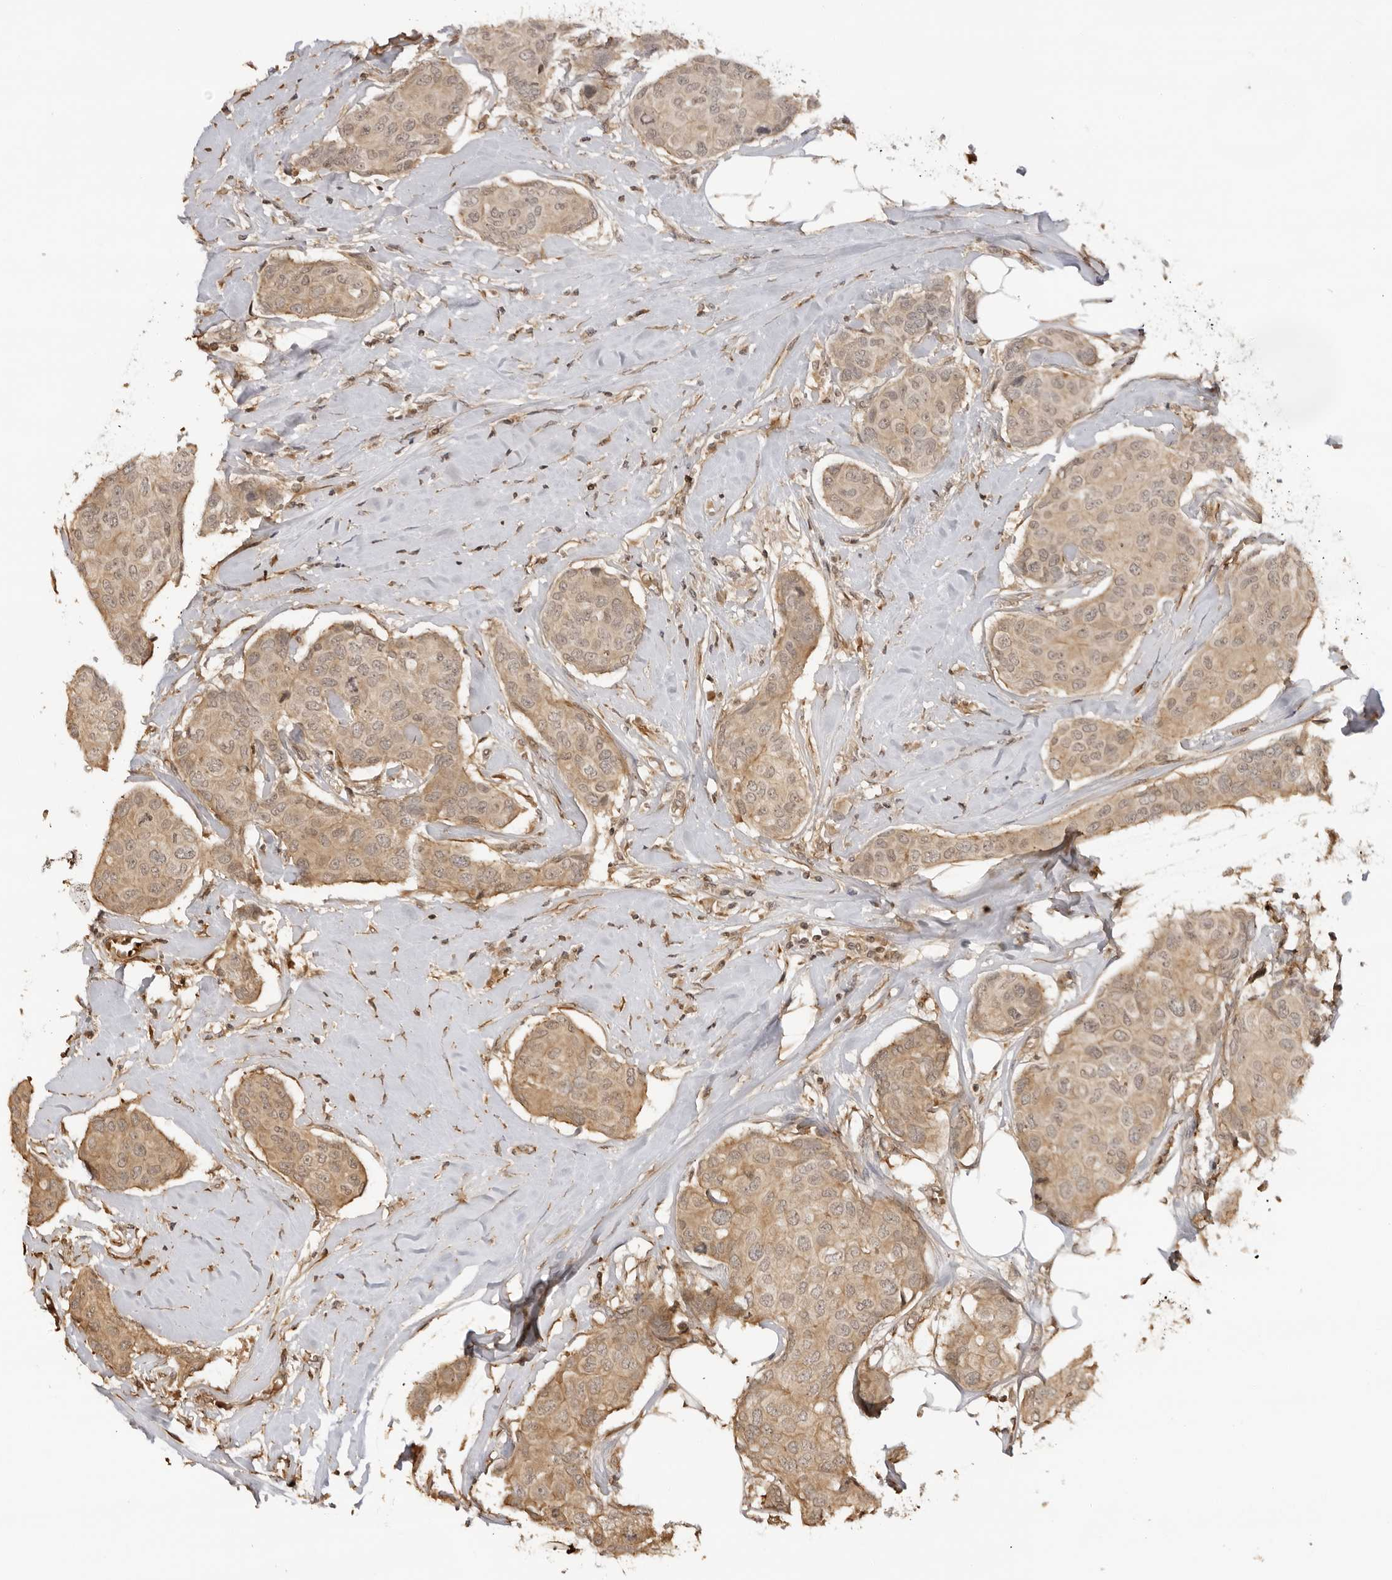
{"staining": {"intensity": "weak", "quantity": ">75%", "location": "cytoplasmic/membranous"}, "tissue": "breast cancer", "cell_type": "Tumor cells", "image_type": "cancer", "snomed": [{"axis": "morphology", "description": "Duct carcinoma"}, {"axis": "topography", "description": "Breast"}], "caption": "Immunohistochemical staining of infiltrating ductal carcinoma (breast) exhibits low levels of weak cytoplasmic/membranous expression in about >75% of tumor cells.", "gene": "IKBKE", "patient": {"sex": "female", "age": 80}}